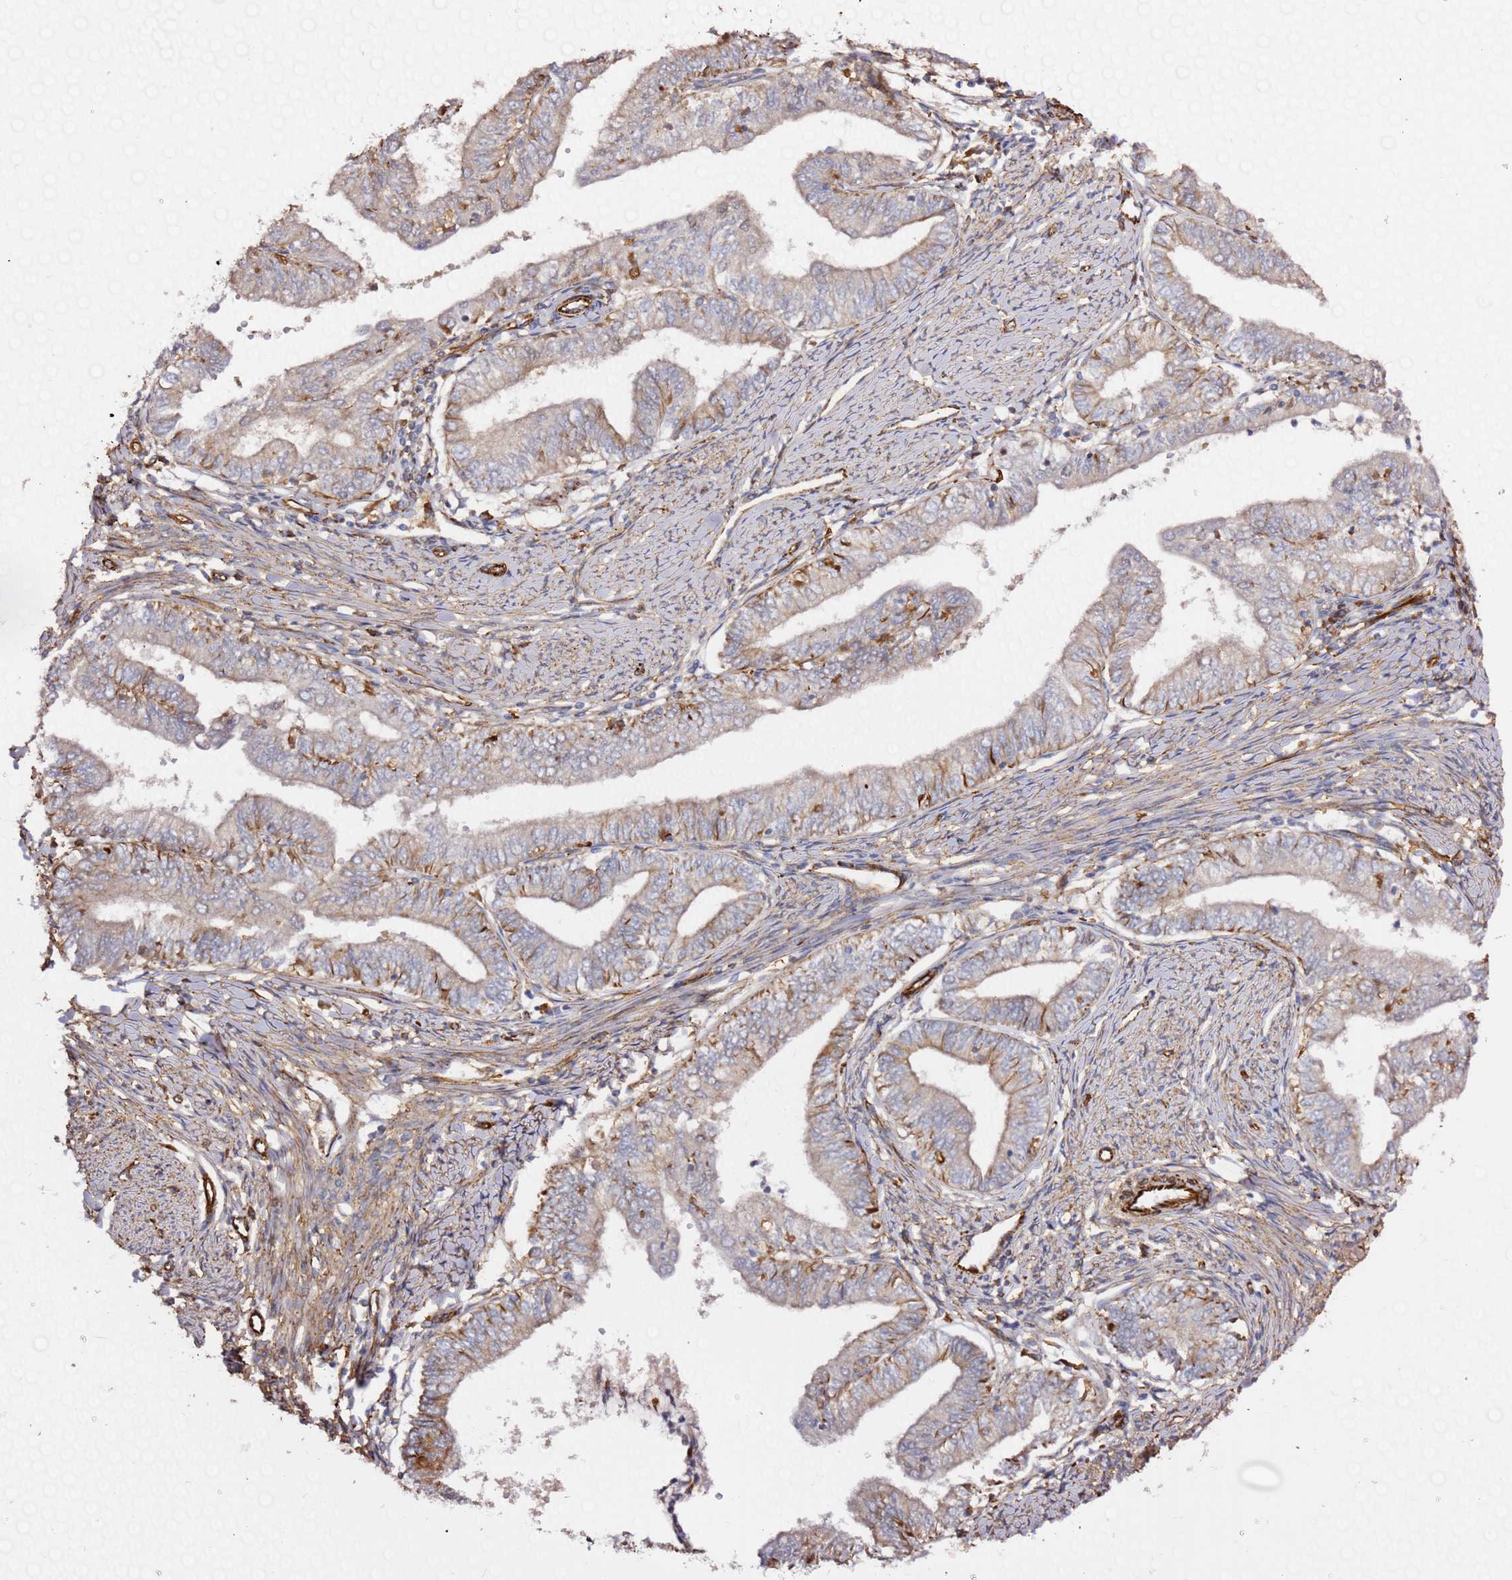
{"staining": {"intensity": "moderate", "quantity": "<25%", "location": "cytoplasmic/membranous"}, "tissue": "endometrial cancer", "cell_type": "Tumor cells", "image_type": "cancer", "snomed": [{"axis": "morphology", "description": "Adenocarcinoma, NOS"}, {"axis": "topography", "description": "Endometrium"}], "caption": "Human endometrial cancer (adenocarcinoma) stained with a protein marker demonstrates moderate staining in tumor cells.", "gene": "MRGPRE", "patient": {"sex": "female", "age": 66}}